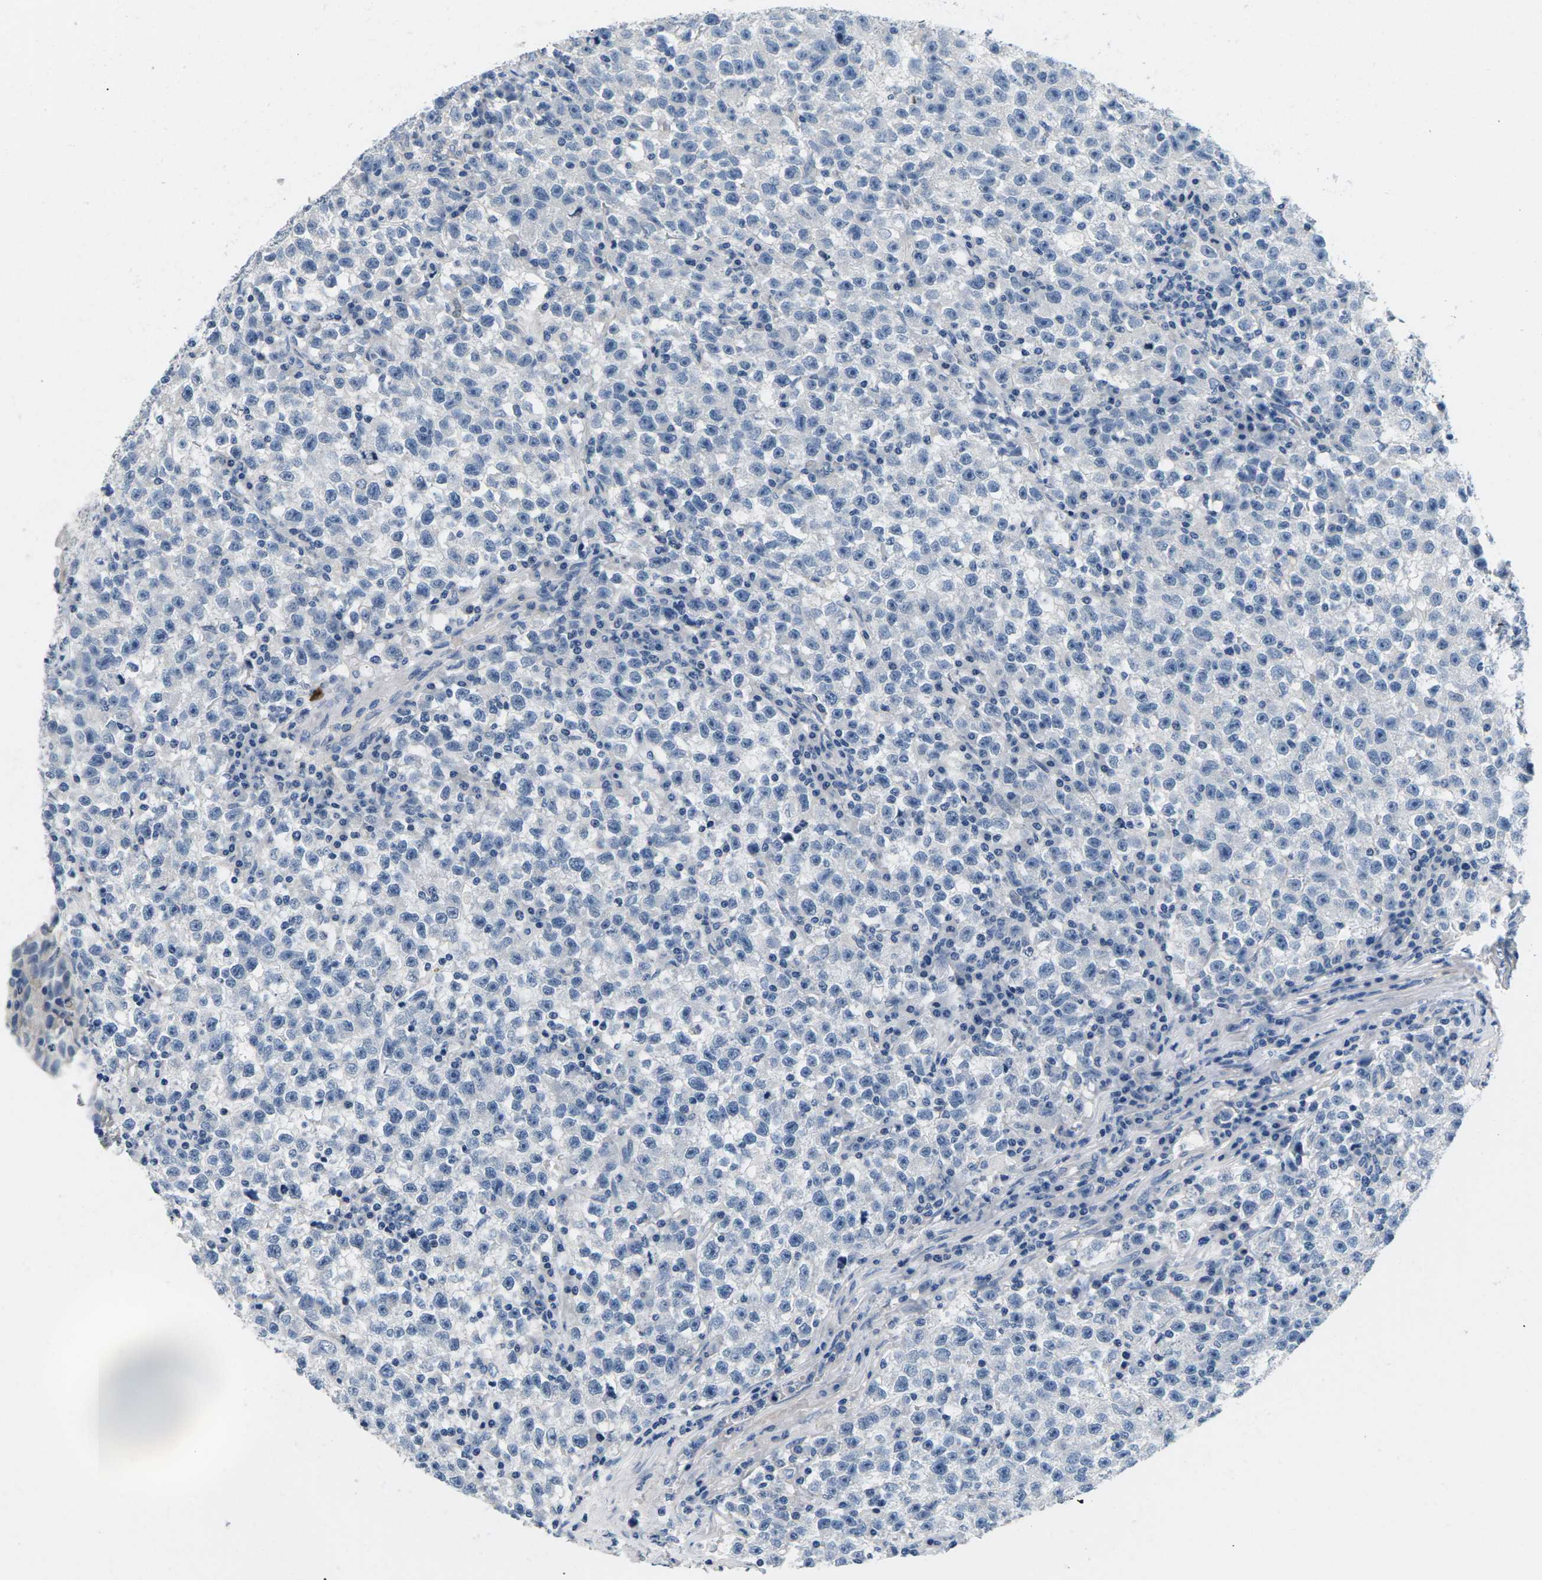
{"staining": {"intensity": "negative", "quantity": "none", "location": "none"}, "tissue": "testis cancer", "cell_type": "Tumor cells", "image_type": "cancer", "snomed": [{"axis": "morphology", "description": "Seminoma, NOS"}, {"axis": "topography", "description": "Testis"}], "caption": "DAB immunohistochemical staining of seminoma (testis) displays no significant expression in tumor cells. The staining is performed using DAB (3,3'-diaminobenzidine) brown chromogen with nuclei counter-stained in using hematoxylin.", "gene": "TSPAN2", "patient": {"sex": "male", "age": 22}}